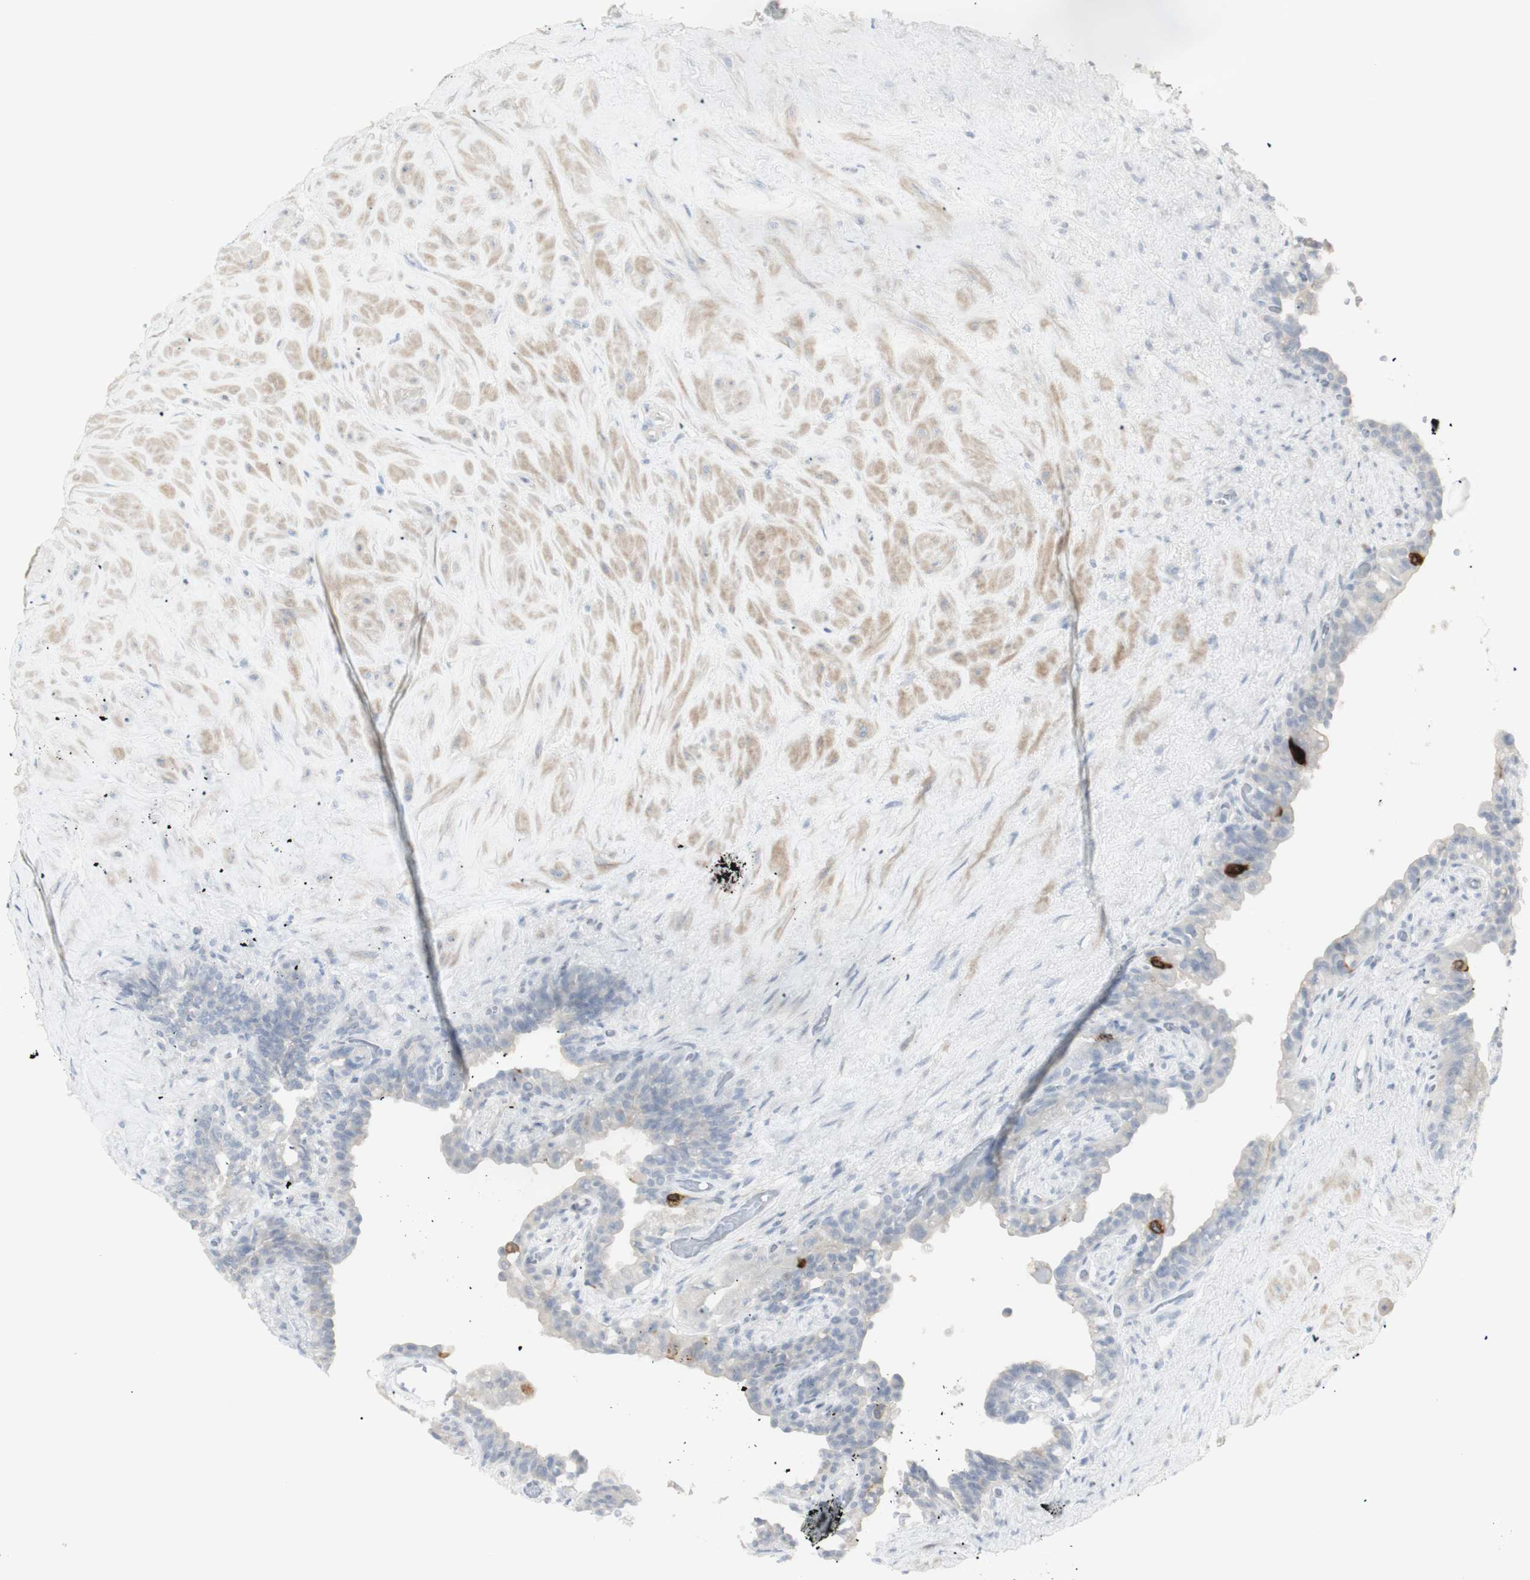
{"staining": {"intensity": "negative", "quantity": "none", "location": "none"}, "tissue": "seminal vesicle", "cell_type": "Glandular cells", "image_type": "normal", "snomed": [{"axis": "morphology", "description": "Normal tissue, NOS"}, {"axis": "topography", "description": "Seminal veicle"}], "caption": "DAB (3,3'-diaminobenzidine) immunohistochemical staining of normal human seminal vesicle demonstrates no significant positivity in glandular cells.", "gene": "NDST4", "patient": {"sex": "male", "age": 63}}